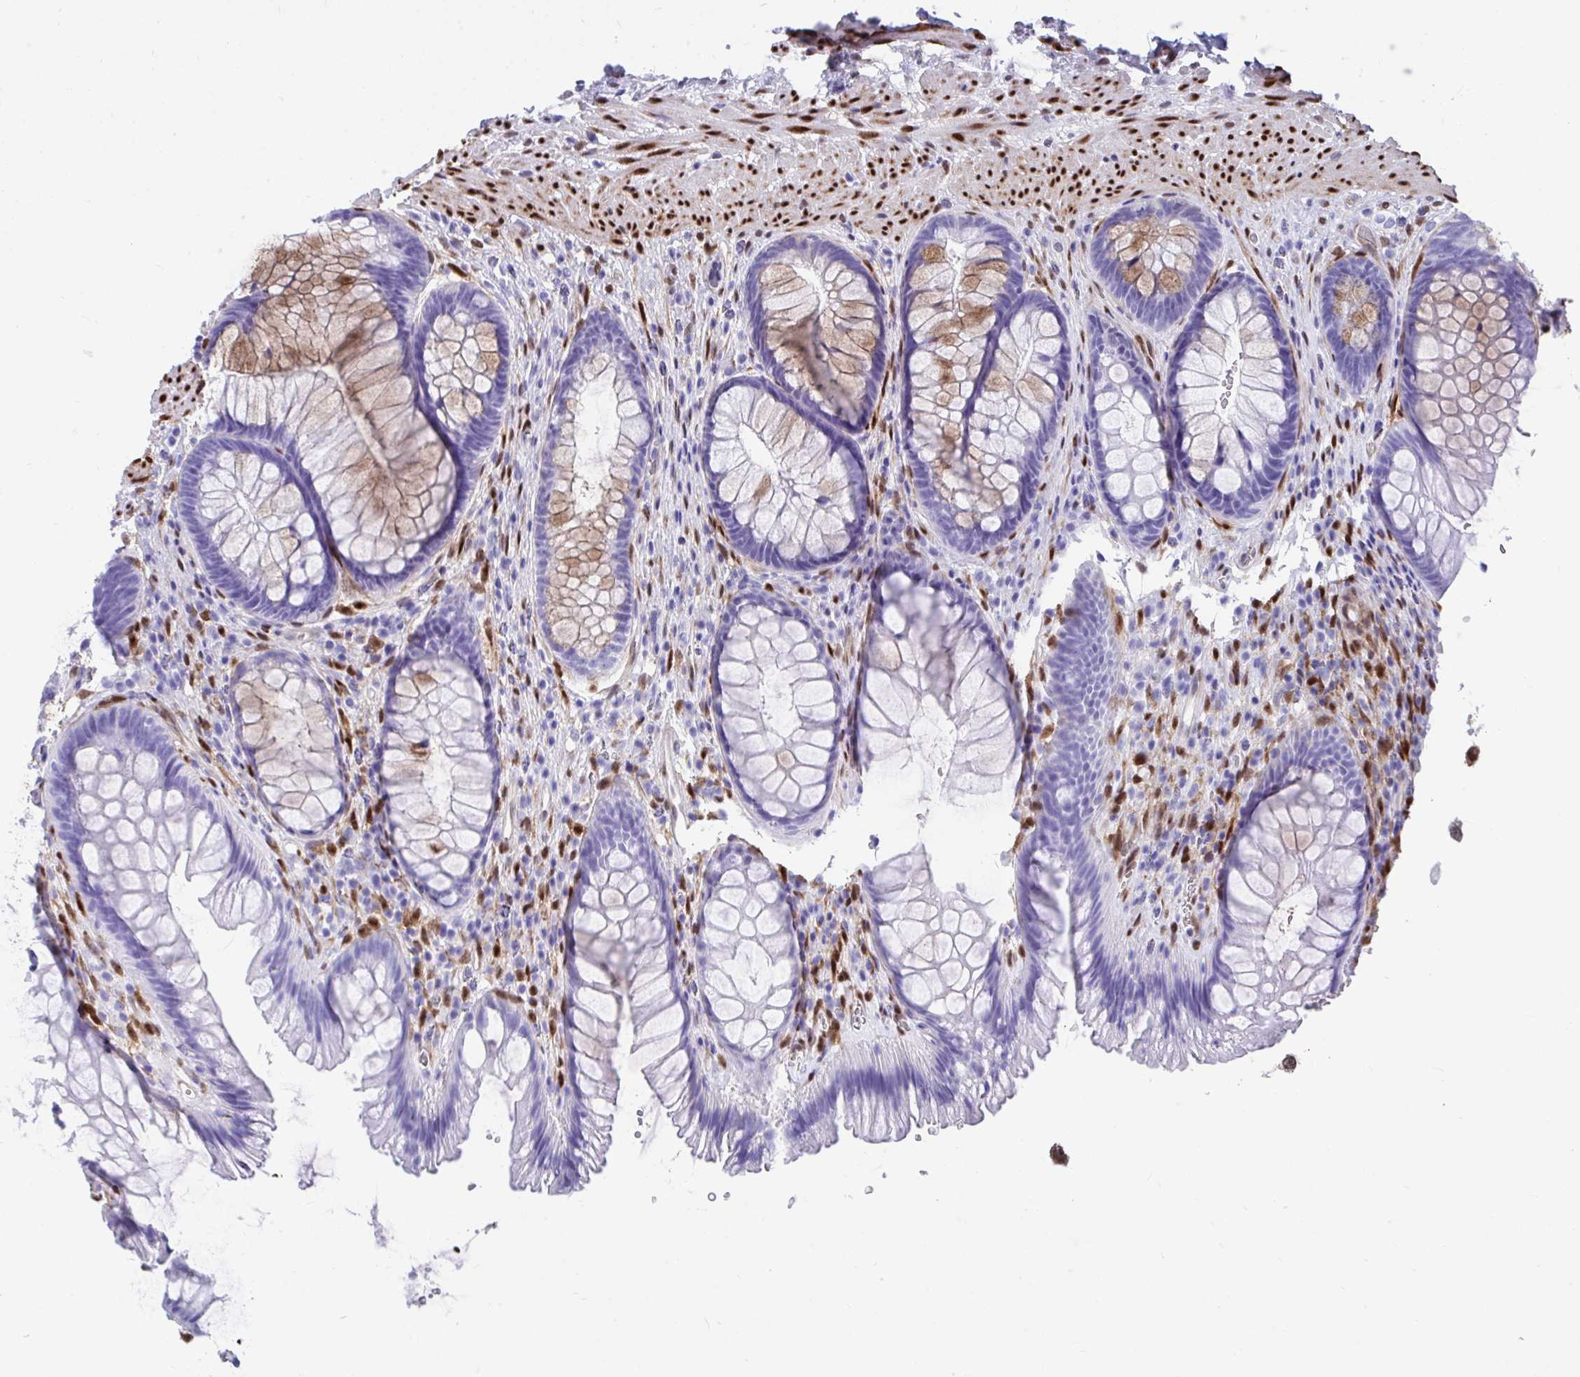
{"staining": {"intensity": "moderate", "quantity": "<25%", "location": "cytoplasmic/membranous"}, "tissue": "rectum", "cell_type": "Glandular cells", "image_type": "normal", "snomed": [{"axis": "morphology", "description": "Normal tissue, NOS"}, {"axis": "topography", "description": "Rectum"}], "caption": "This is a micrograph of immunohistochemistry staining of benign rectum, which shows moderate expression in the cytoplasmic/membranous of glandular cells.", "gene": "RBPMS", "patient": {"sex": "male", "age": 53}}